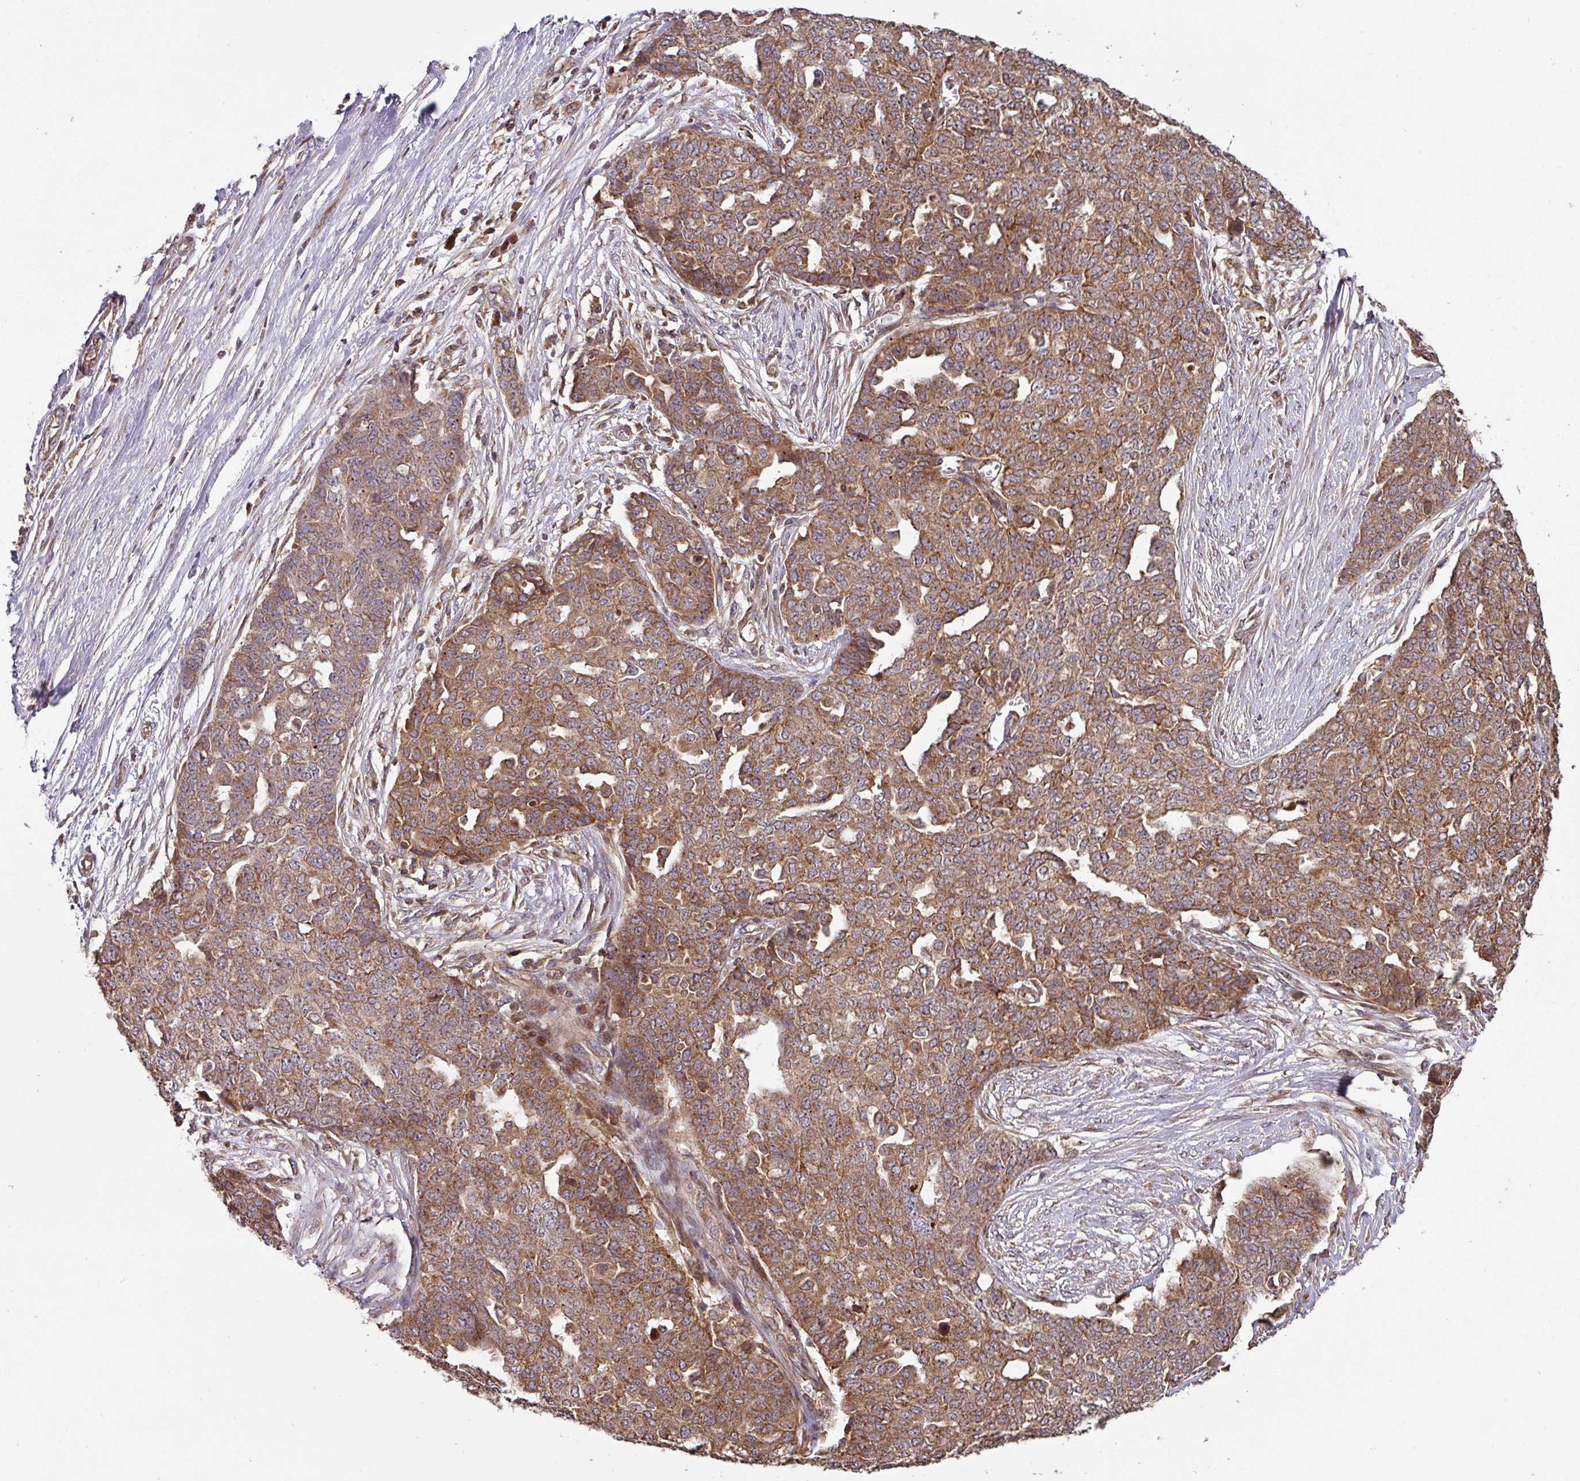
{"staining": {"intensity": "moderate", "quantity": ">75%", "location": "cytoplasmic/membranous"}, "tissue": "ovarian cancer", "cell_type": "Tumor cells", "image_type": "cancer", "snomed": [{"axis": "morphology", "description": "Cystadenocarcinoma, serous, NOS"}, {"axis": "topography", "description": "Soft tissue"}, {"axis": "topography", "description": "Ovary"}], "caption": "This is a micrograph of immunohistochemistry staining of ovarian cancer, which shows moderate positivity in the cytoplasmic/membranous of tumor cells.", "gene": "MRRF", "patient": {"sex": "female", "age": 57}}